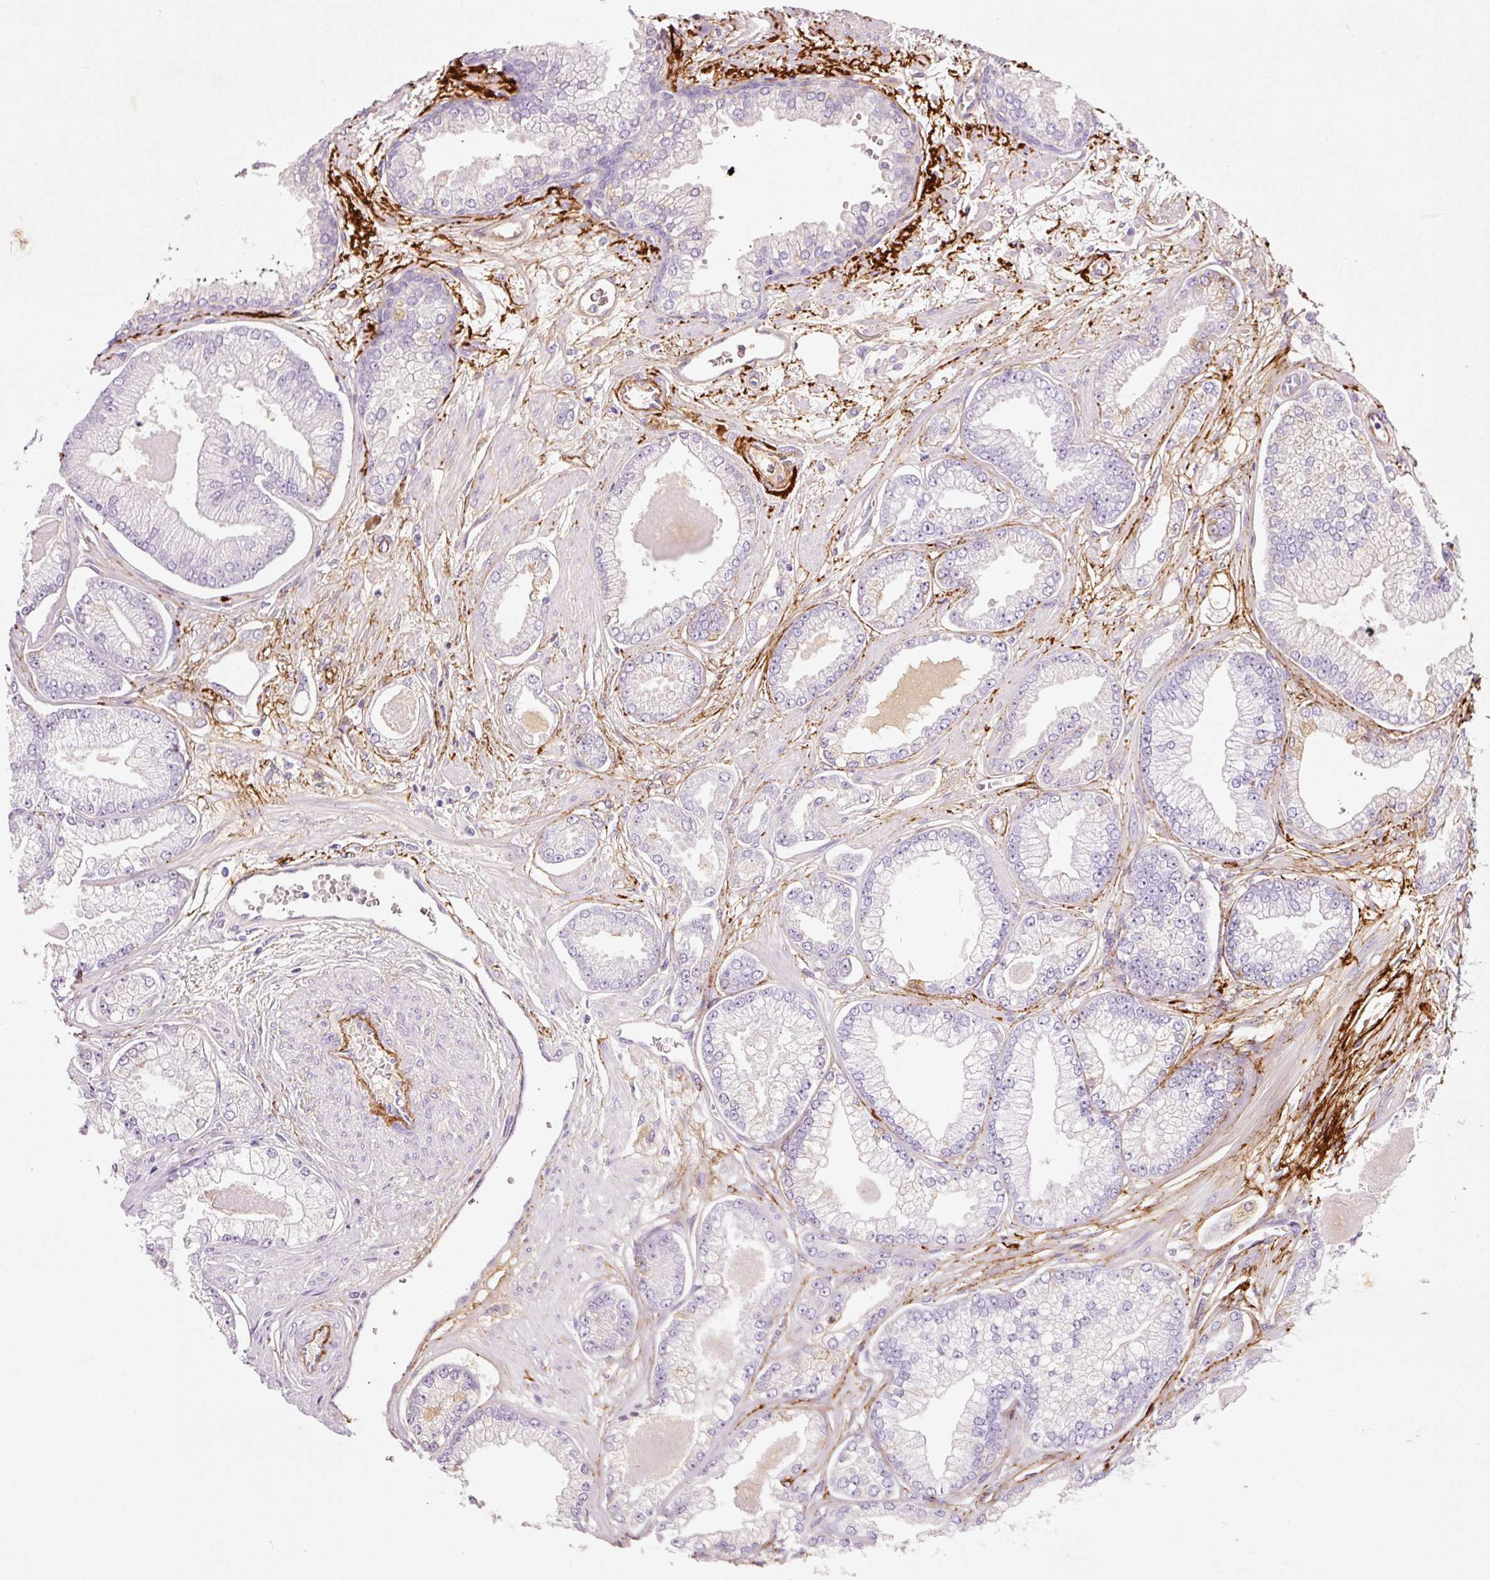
{"staining": {"intensity": "negative", "quantity": "none", "location": "none"}, "tissue": "prostate cancer", "cell_type": "Tumor cells", "image_type": "cancer", "snomed": [{"axis": "morphology", "description": "Adenocarcinoma, Low grade"}, {"axis": "topography", "description": "Prostate"}], "caption": "The image displays no staining of tumor cells in low-grade adenocarcinoma (prostate).", "gene": "MFAP4", "patient": {"sex": "male", "age": 64}}